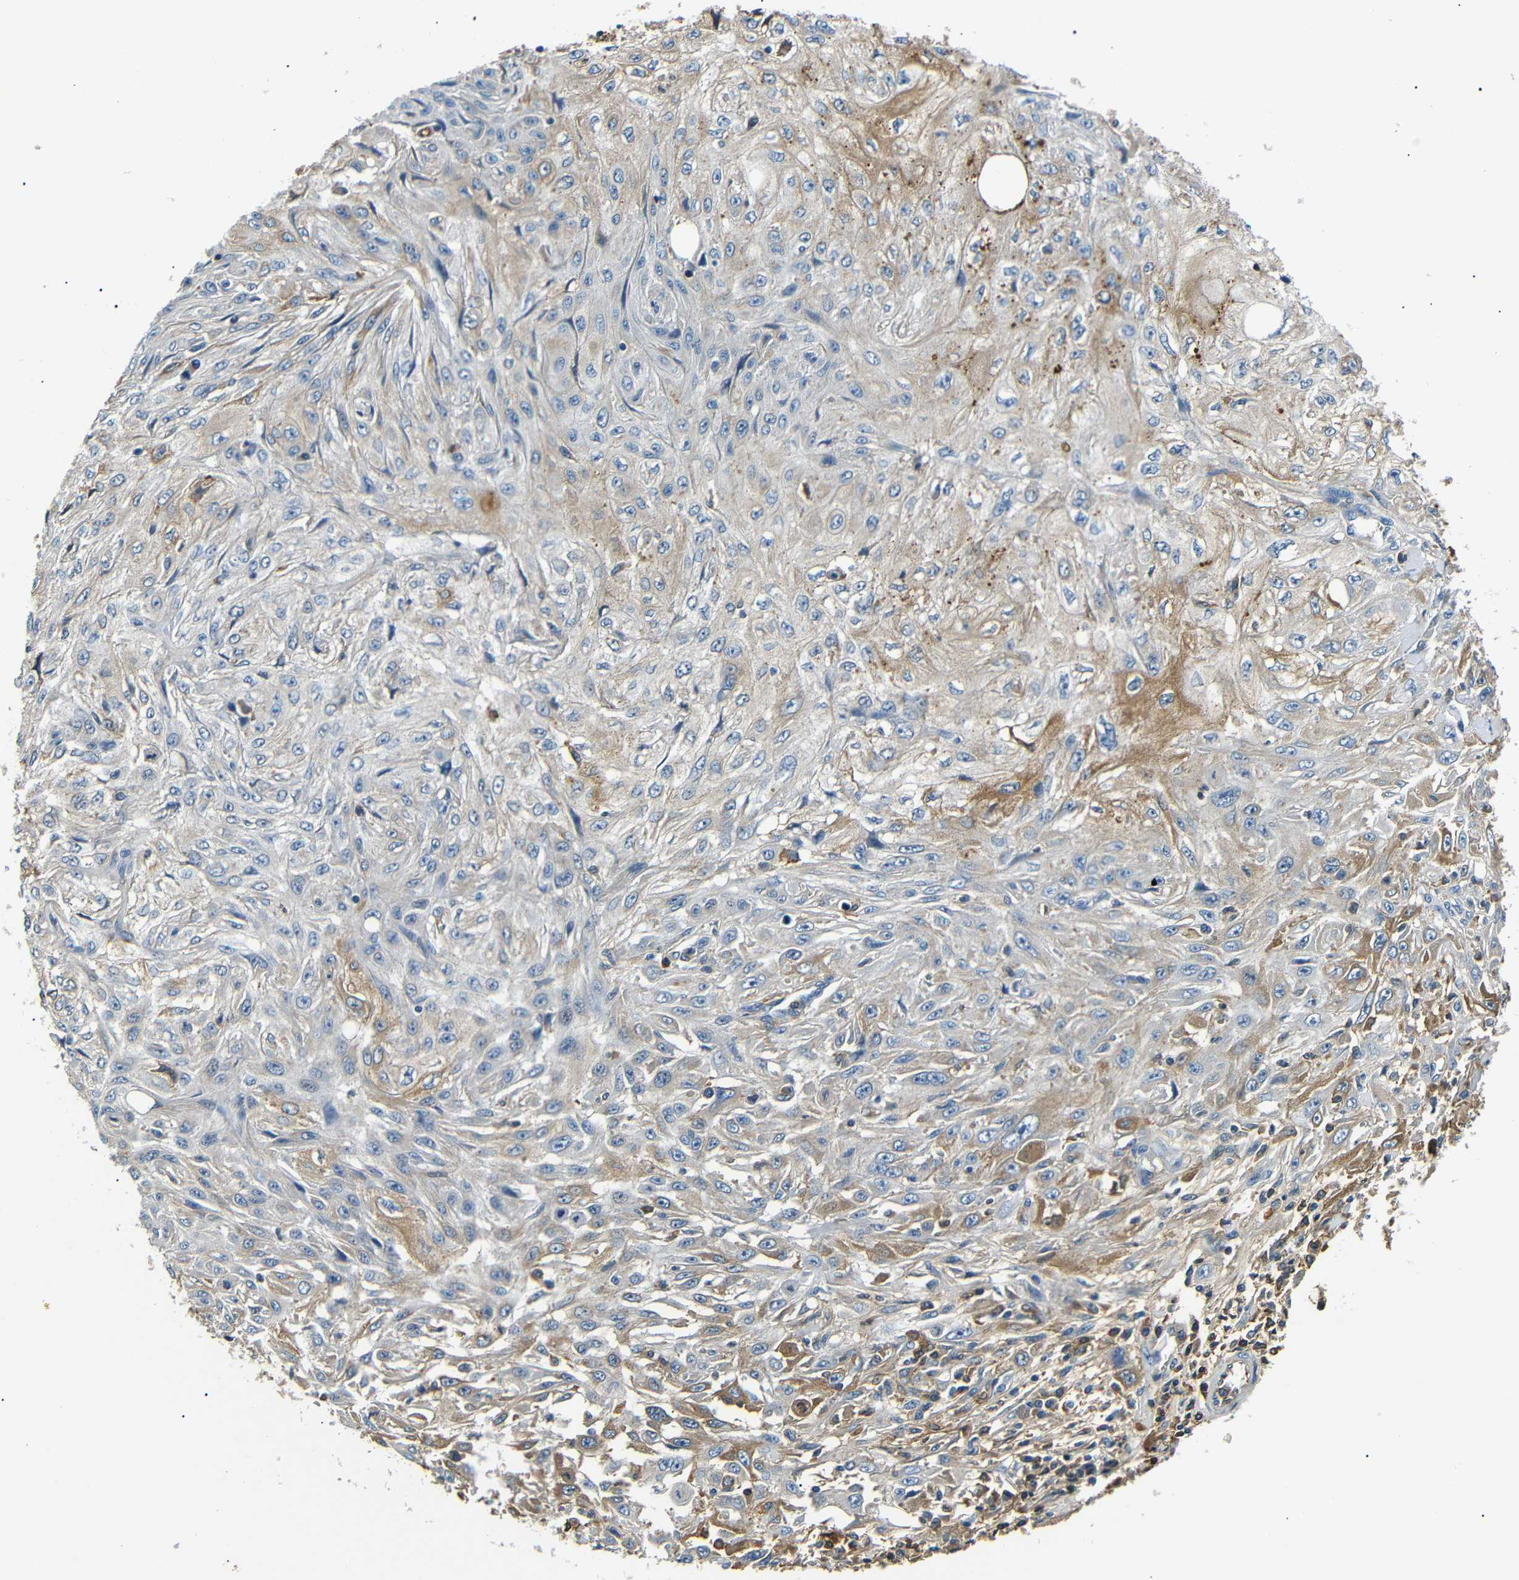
{"staining": {"intensity": "moderate", "quantity": "<25%", "location": "cytoplasmic/membranous"}, "tissue": "skin cancer", "cell_type": "Tumor cells", "image_type": "cancer", "snomed": [{"axis": "morphology", "description": "Squamous cell carcinoma, NOS"}, {"axis": "topography", "description": "Skin"}], "caption": "Tumor cells display low levels of moderate cytoplasmic/membranous expression in approximately <25% of cells in human squamous cell carcinoma (skin).", "gene": "LHCGR", "patient": {"sex": "male", "age": 75}}